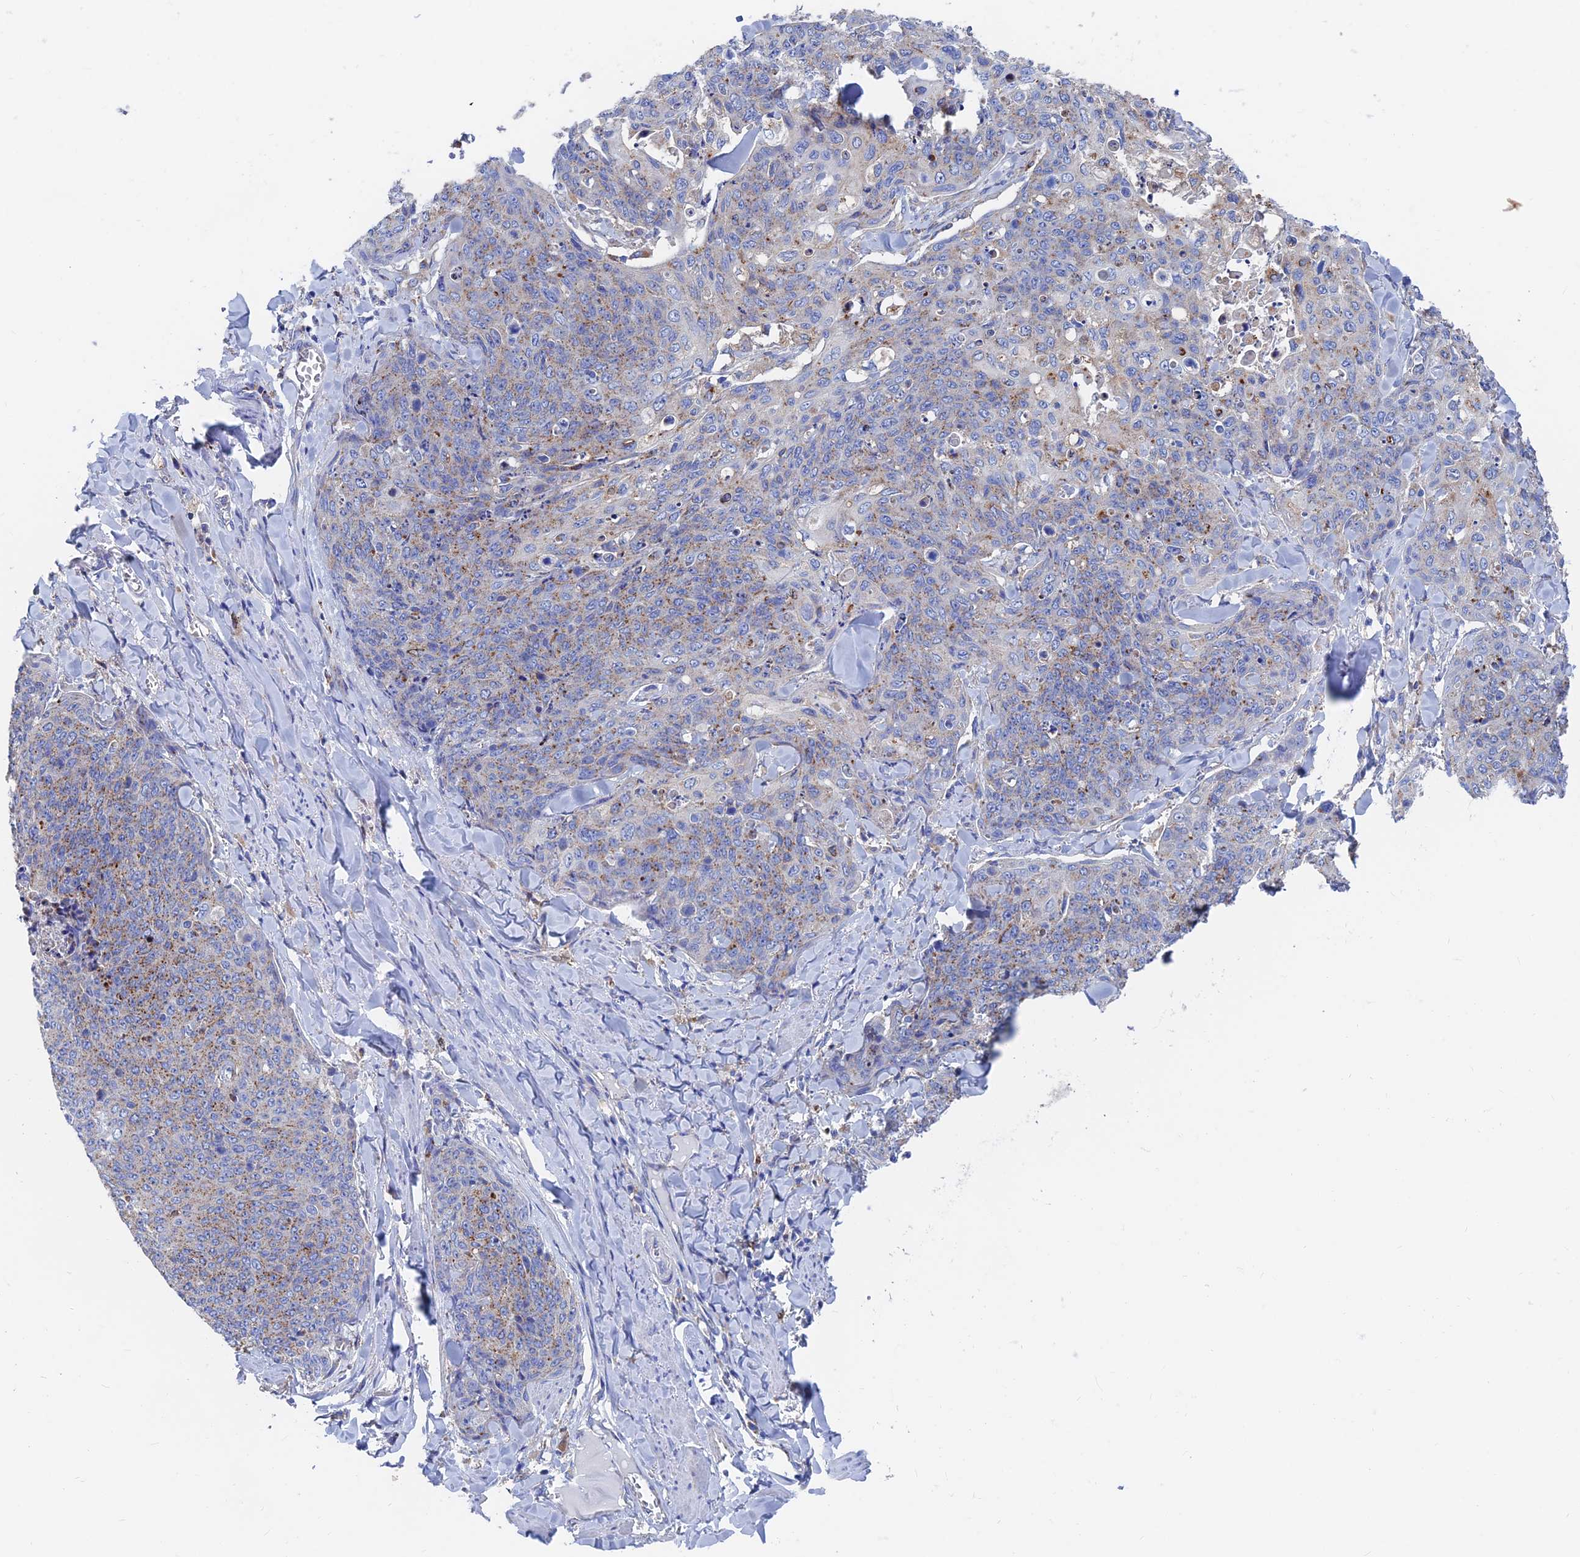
{"staining": {"intensity": "moderate", "quantity": "25%-75%", "location": "cytoplasmic/membranous"}, "tissue": "skin cancer", "cell_type": "Tumor cells", "image_type": "cancer", "snomed": [{"axis": "morphology", "description": "Squamous cell carcinoma, NOS"}, {"axis": "topography", "description": "Skin"}, {"axis": "topography", "description": "Vulva"}], "caption": "The immunohistochemical stain highlights moderate cytoplasmic/membranous positivity in tumor cells of skin squamous cell carcinoma tissue.", "gene": "SPNS1", "patient": {"sex": "female", "age": 85}}